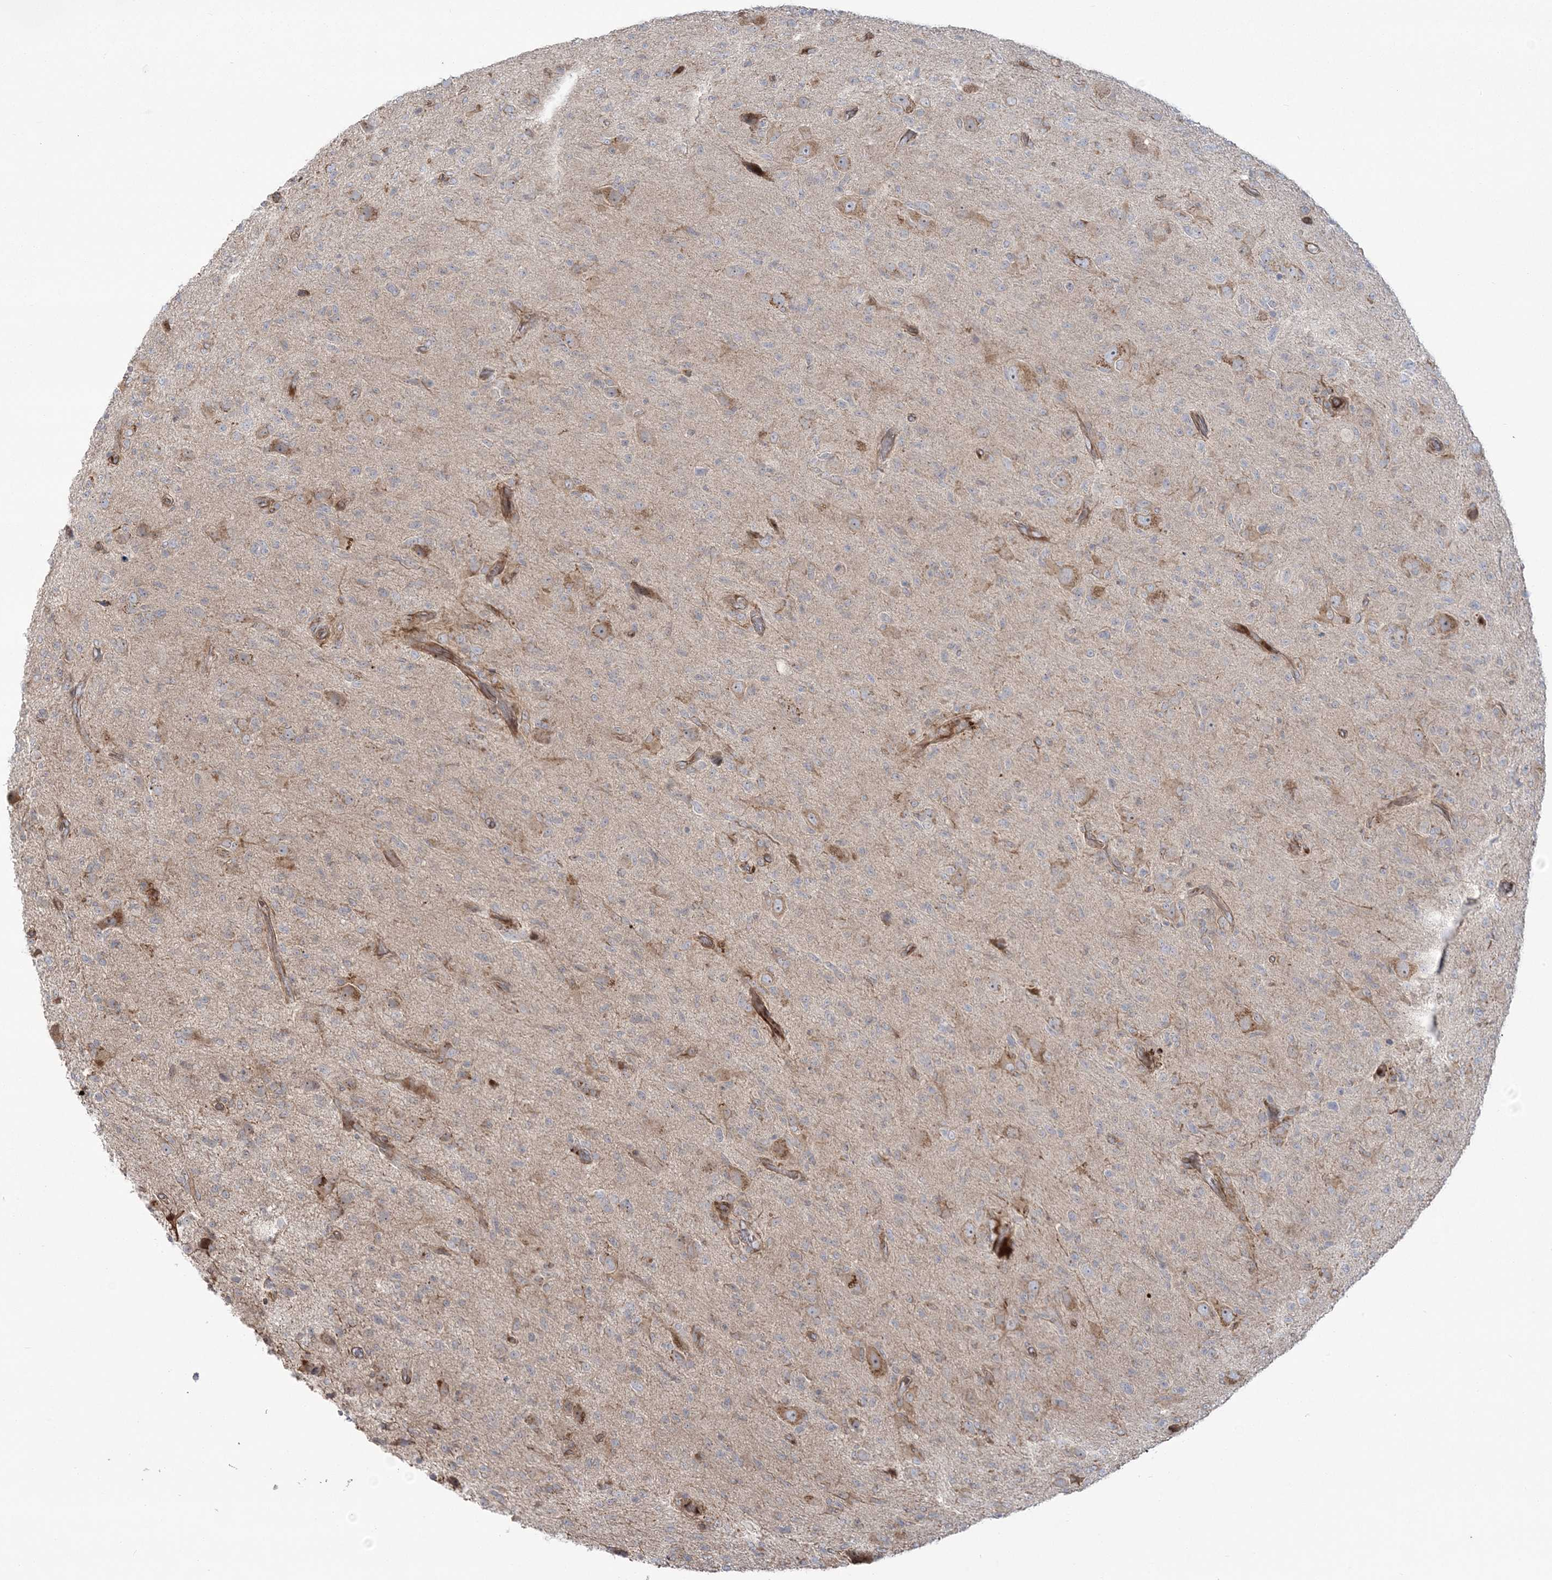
{"staining": {"intensity": "weak", "quantity": "<25%", "location": "cytoplasmic/membranous"}, "tissue": "glioma", "cell_type": "Tumor cells", "image_type": "cancer", "snomed": [{"axis": "morphology", "description": "Glioma, malignant, High grade"}, {"axis": "topography", "description": "Brain"}], "caption": "An IHC histopathology image of high-grade glioma (malignant) is shown. There is no staining in tumor cells of high-grade glioma (malignant). (Stains: DAB immunohistochemistry (IHC) with hematoxylin counter stain, Microscopy: brightfield microscopy at high magnification).", "gene": "NUDT9", "patient": {"sex": "female", "age": 57}}